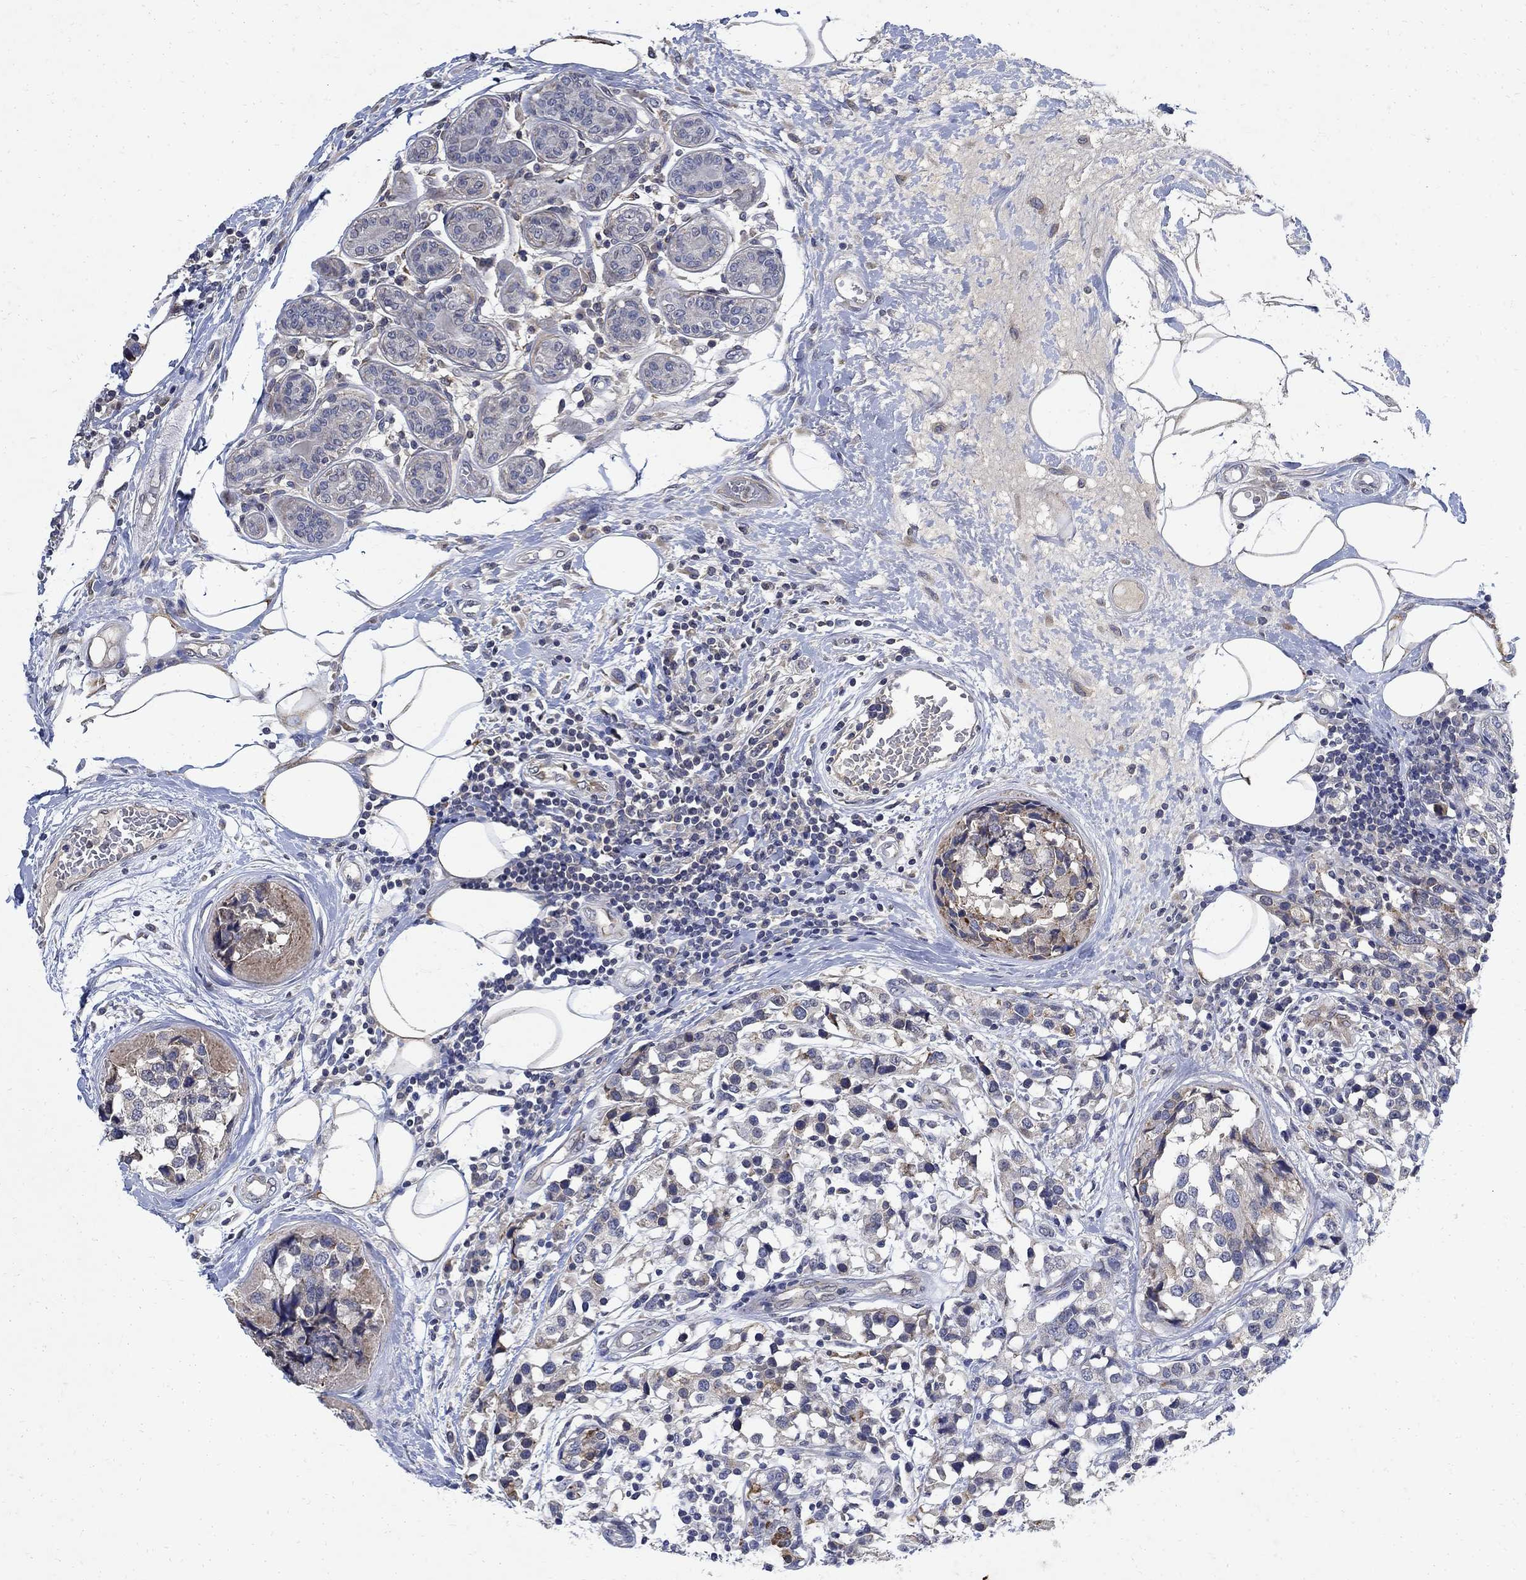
{"staining": {"intensity": "negative", "quantity": "none", "location": "none"}, "tissue": "breast cancer", "cell_type": "Tumor cells", "image_type": "cancer", "snomed": [{"axis": "morphology", "description": "Lobular carcinoma"}, {"axis": "topography", "description": "Breast"}], "caption": "This is an immunohistochemistry (IHC) photomicrograph of breast cancer (lobular carcinoma). There is no expression in tumor cells.", "gene": "TMEM169", "patient": {"sex": "female", "age": 59}}